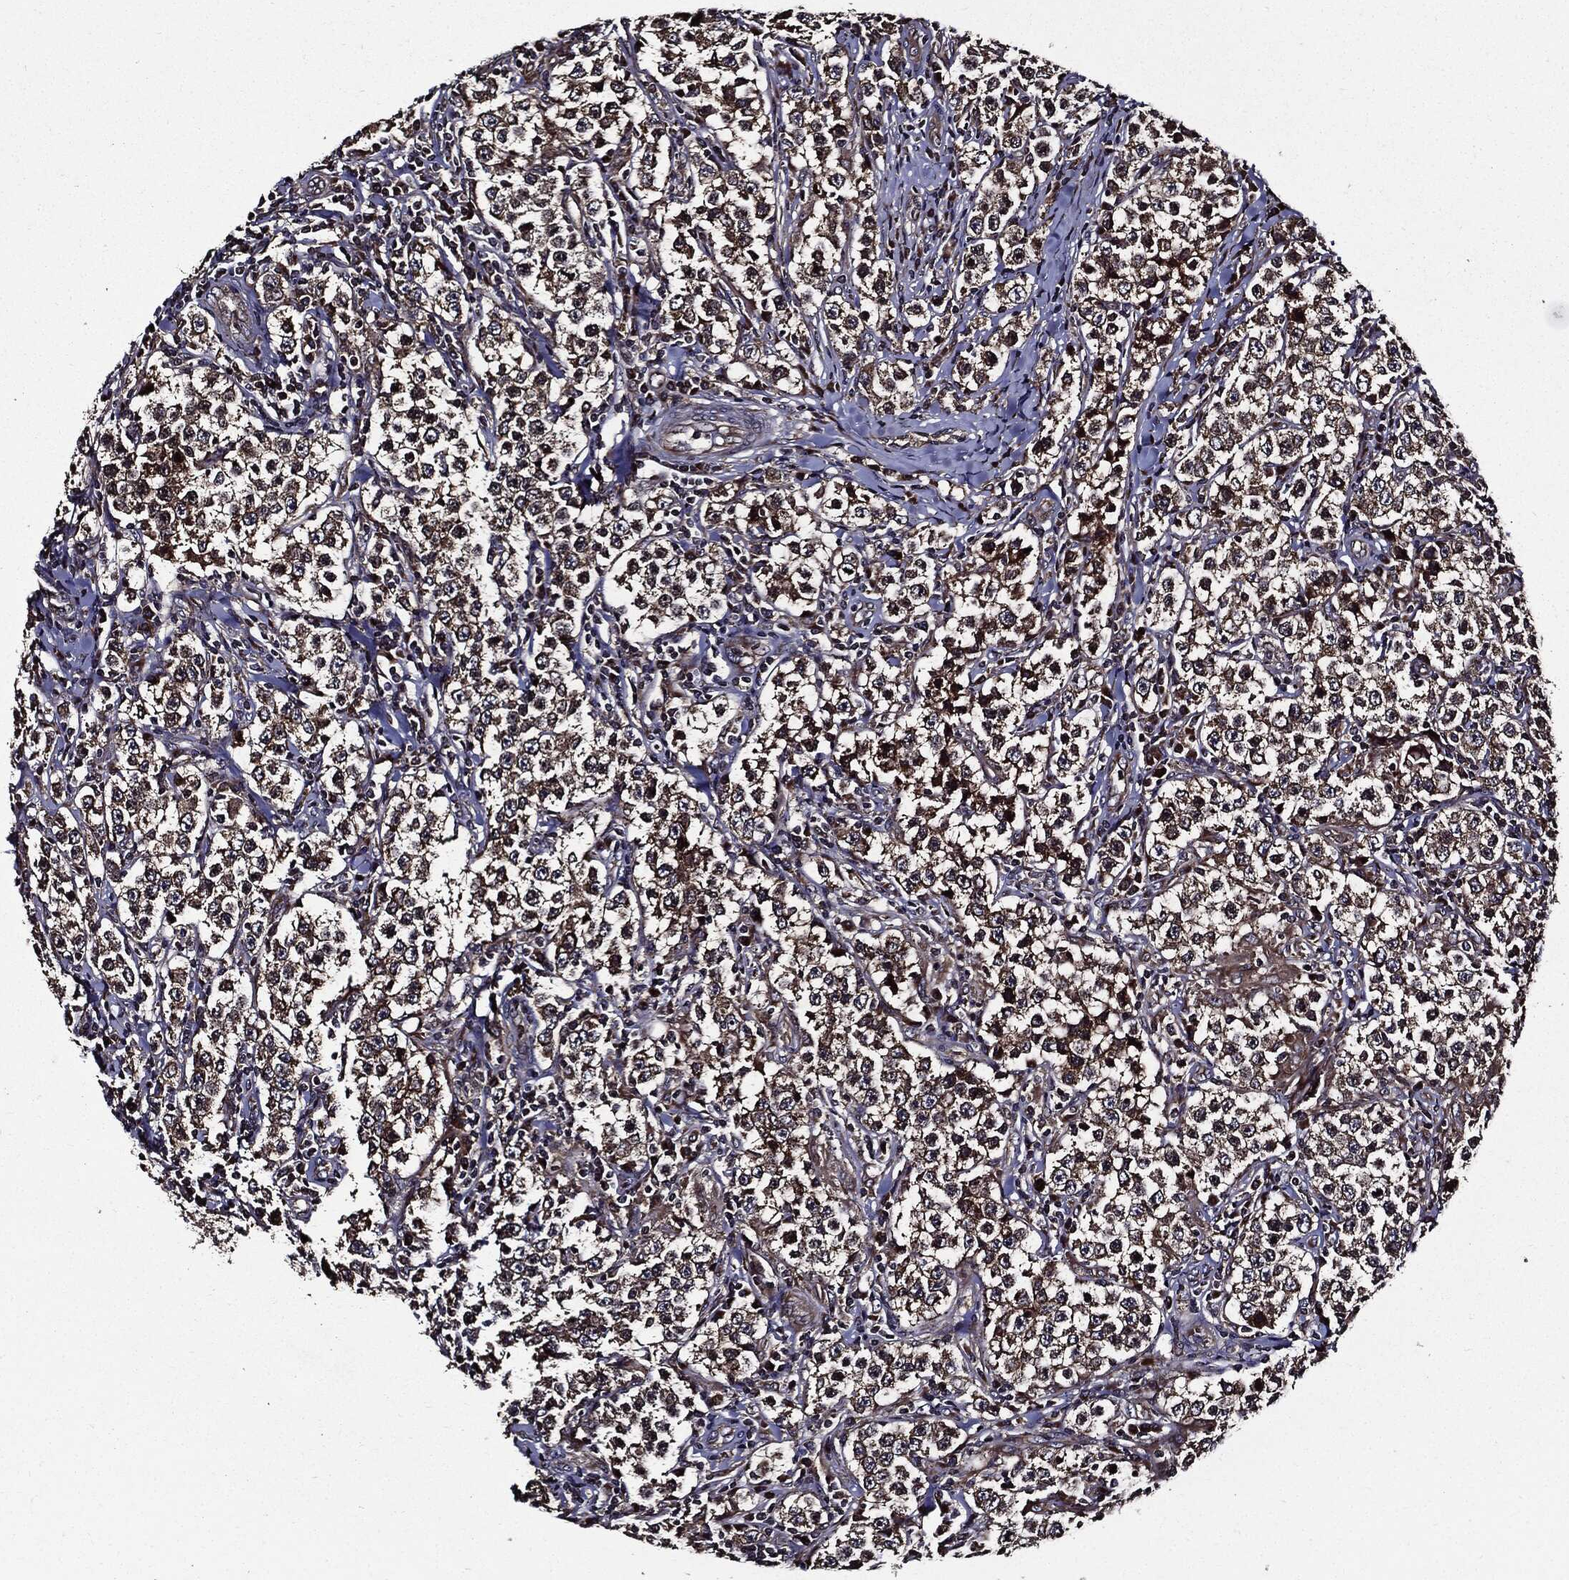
{"staining": {"intensity": "moderate", "quantity": "<25%", "location": "cytoplasmic/membranous"}, "tissue": "testis cancer", "cell_type": "Tumor cells", "image_type": "cancer", "snomed": [{"axis": "morphology", "description": "Seminoma, NOS"}, {"axis": "morphology", "description": "Carcinoma, Embryonal, NOS"}, {"axis": "topography", "description": "Testis"}], "caption": "Immunohistochemical staining of testis seminoma reveals low levels of moderate cytoplasmic/membranous expression in approximately <25% of tumor cells.", "gene": "HTT", "patient": {"sex": "male", "age": 41}}